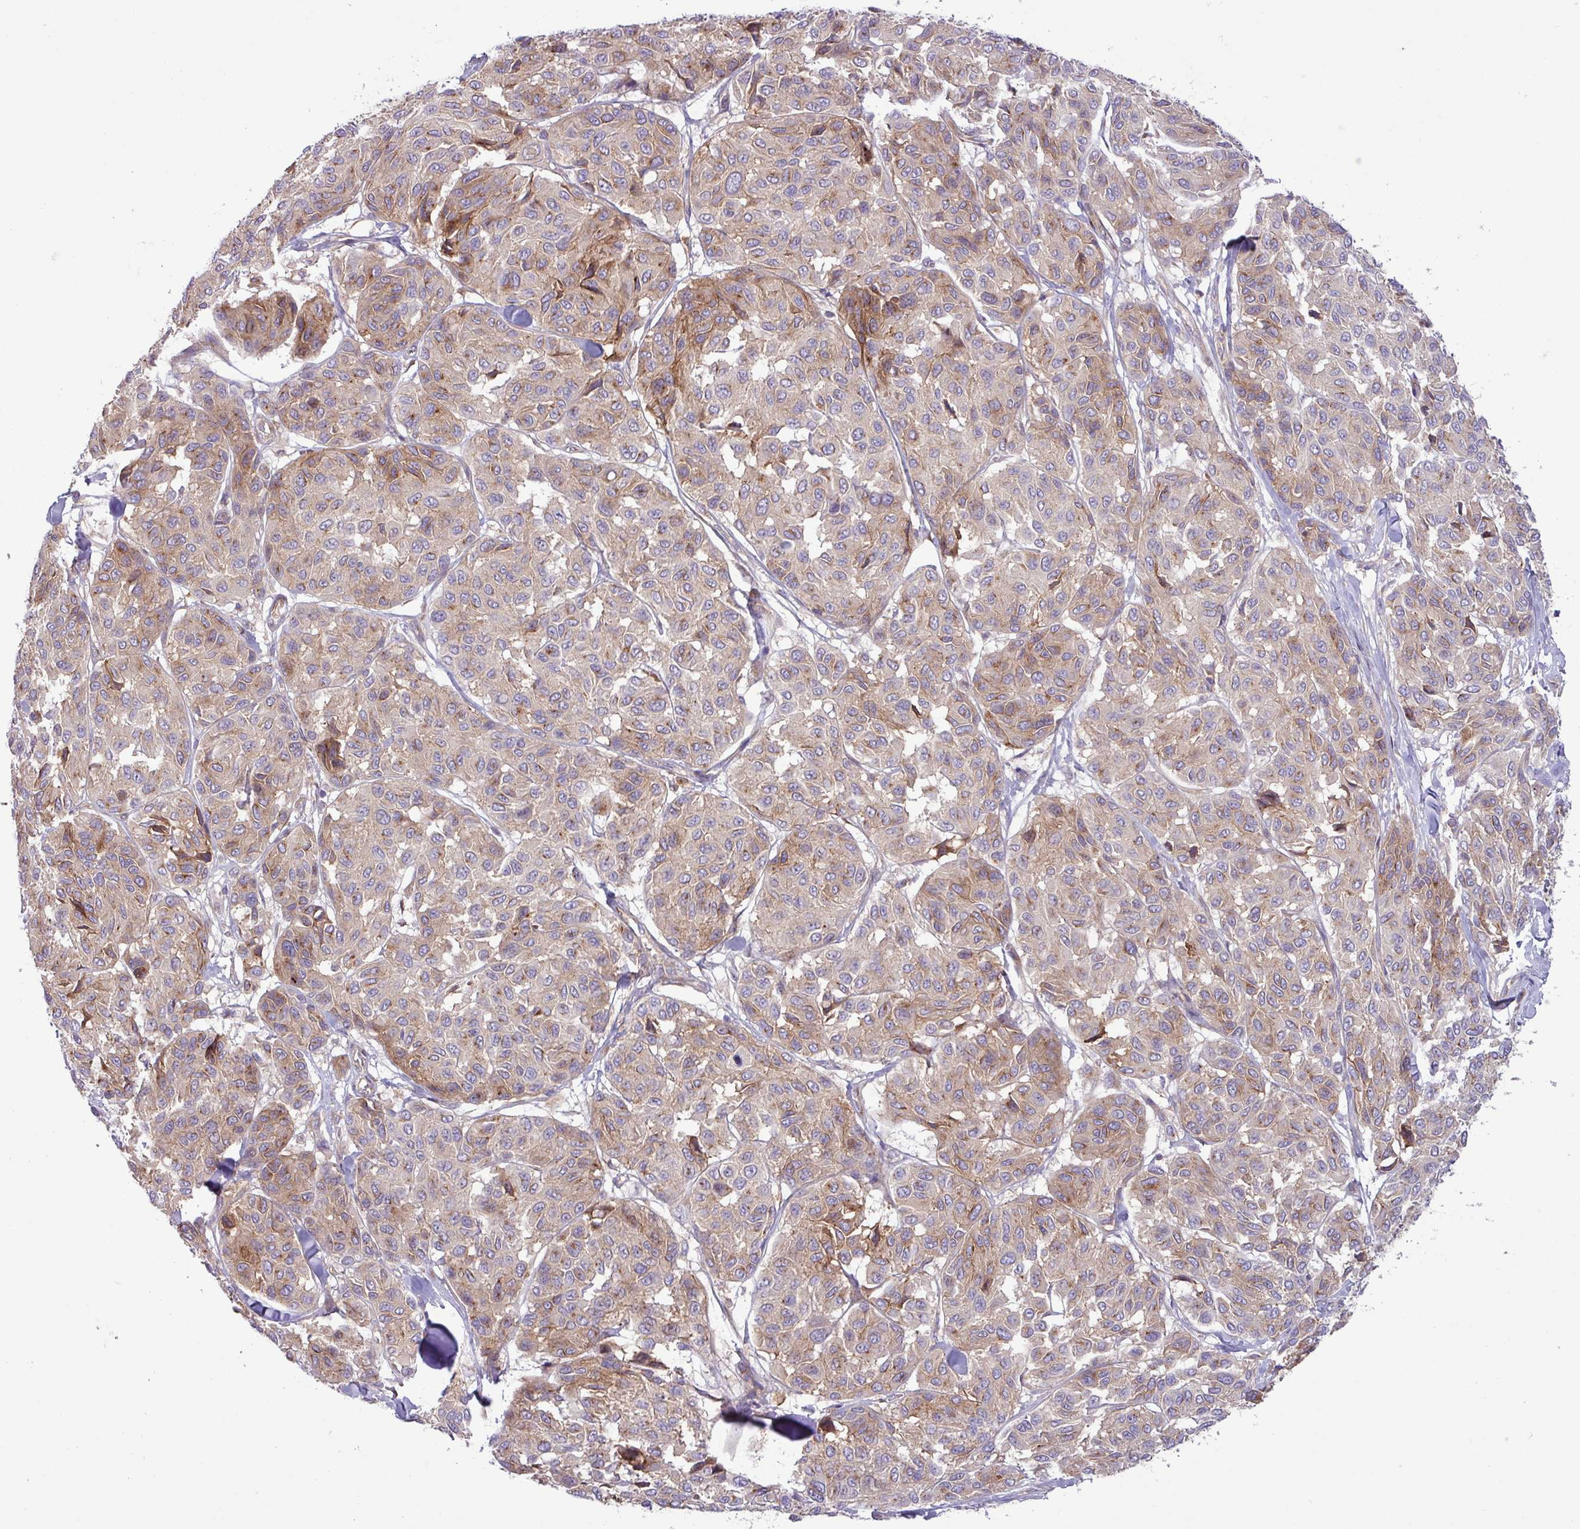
{"staining": {"intensity": "weak", "quantity": "25%-75%", "location": "cytoplasmic/membranous"}, "tissue": "melanoma", "cell_type": "Tumor cells", "image_type": "cancer", "snomed": [{"axis": "morphology", "description": "Malignant melanoma, NOS"}, {"axis": "topography", "description": "Skin"}], "caption": "Melanoma stained for a protein (brown) exhibits weak cytoplasmic/membranous positive expression in approximately 25%-75% of tumor cells.", "gene": "RAB19", "patient": {"sex": "female", "age": 66}}